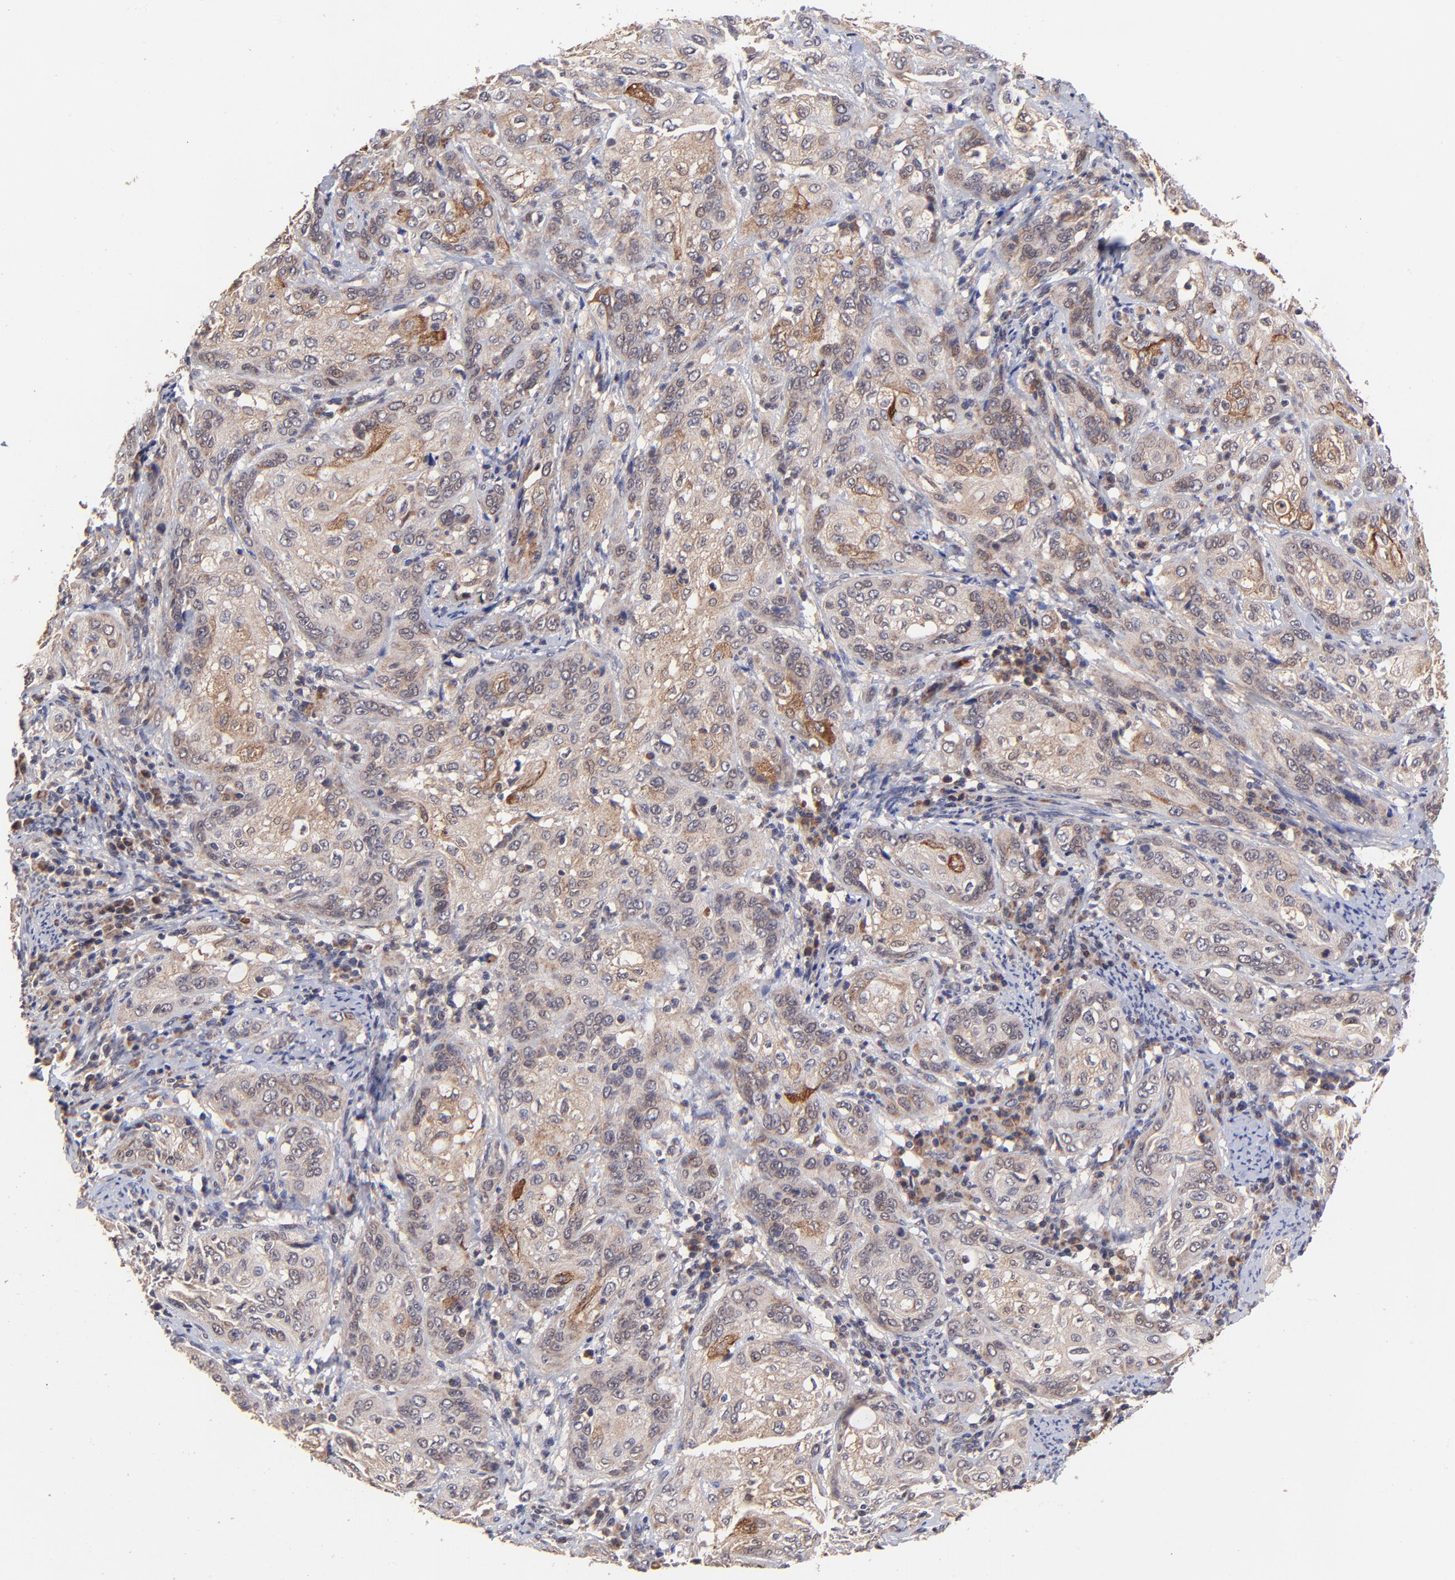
{"staining": {"intensity": "moderate", "quantity": ">75%", "location": "cytoplasmic/membranous"}, "tissue": "cervical cancer", "cell_type": "Tumor cells", "image_type": "cancer", "snomed": [{"axis": "morphology", "description": "Squamous cell carcinoma, NOS"}, {"axis": "topography", "description": "Cervix"}], "caption": "About >75% of tumor cells in cervical squamous cell carcinoma exhibit moderate cytoplasmic/membranous protein staining as visualized by brown immunohistochemical staining.", "gene": "BAIAP2L2", "patient": {"sex": "female", "age": 41}}